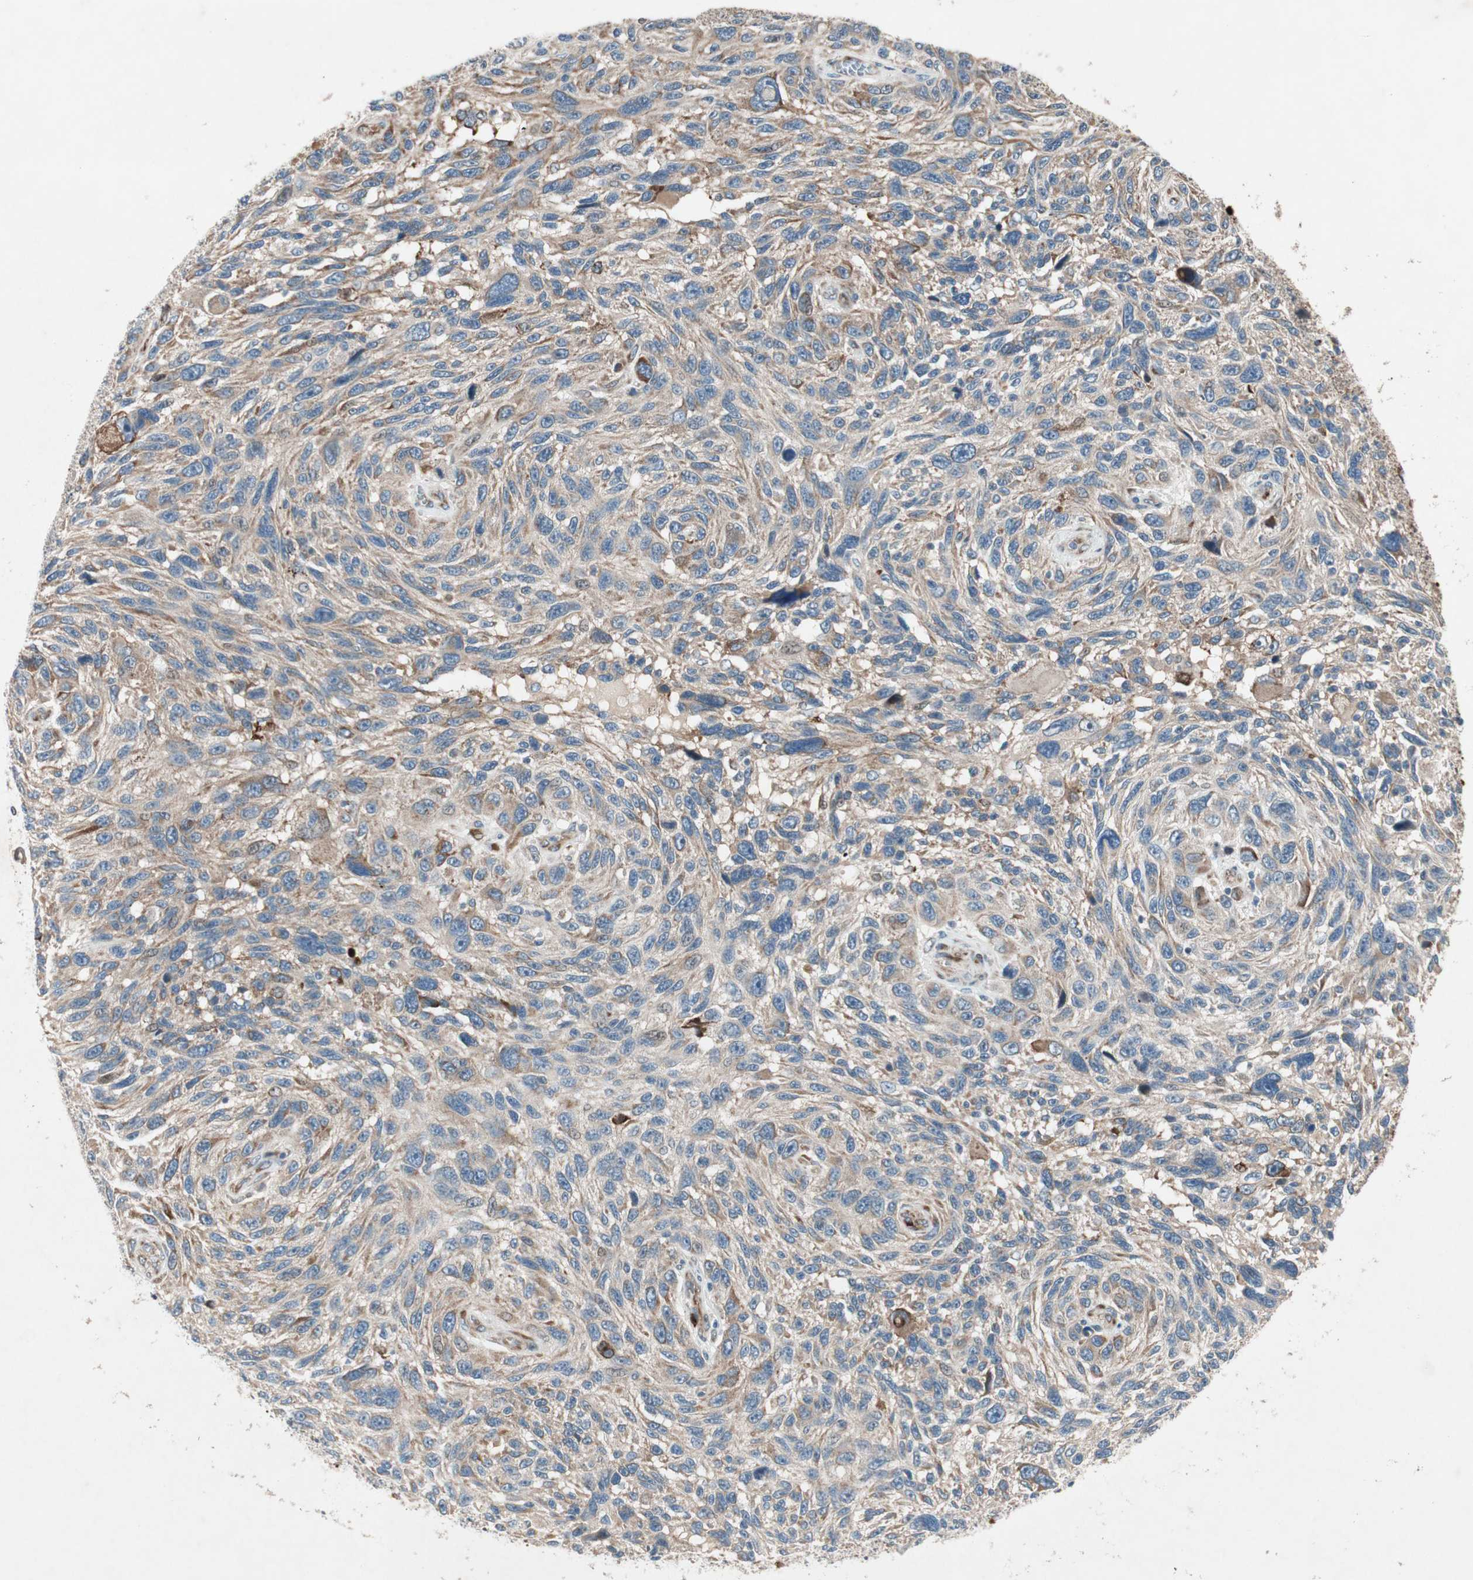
{"staining": {"intensity": "moderate", "quantity": ">75%", "location": "cytoplasmic/membranous"}, "tissue": "melanoma", "cell_type": "Tumor cells", "image_type": "cancer", "snomed": [{"axis": "morphology", "description": "Malignant melanoma, NOS"}, {"axis": "topography", "description": "Skin"}], "caption": "IHC of human malignant melanoma shows medium levels of moderate cytoplasmic/membranous expression in about >75% of tumor cells.", "gene": "APOO", "patient": {"sex": "male", "age": 53}}